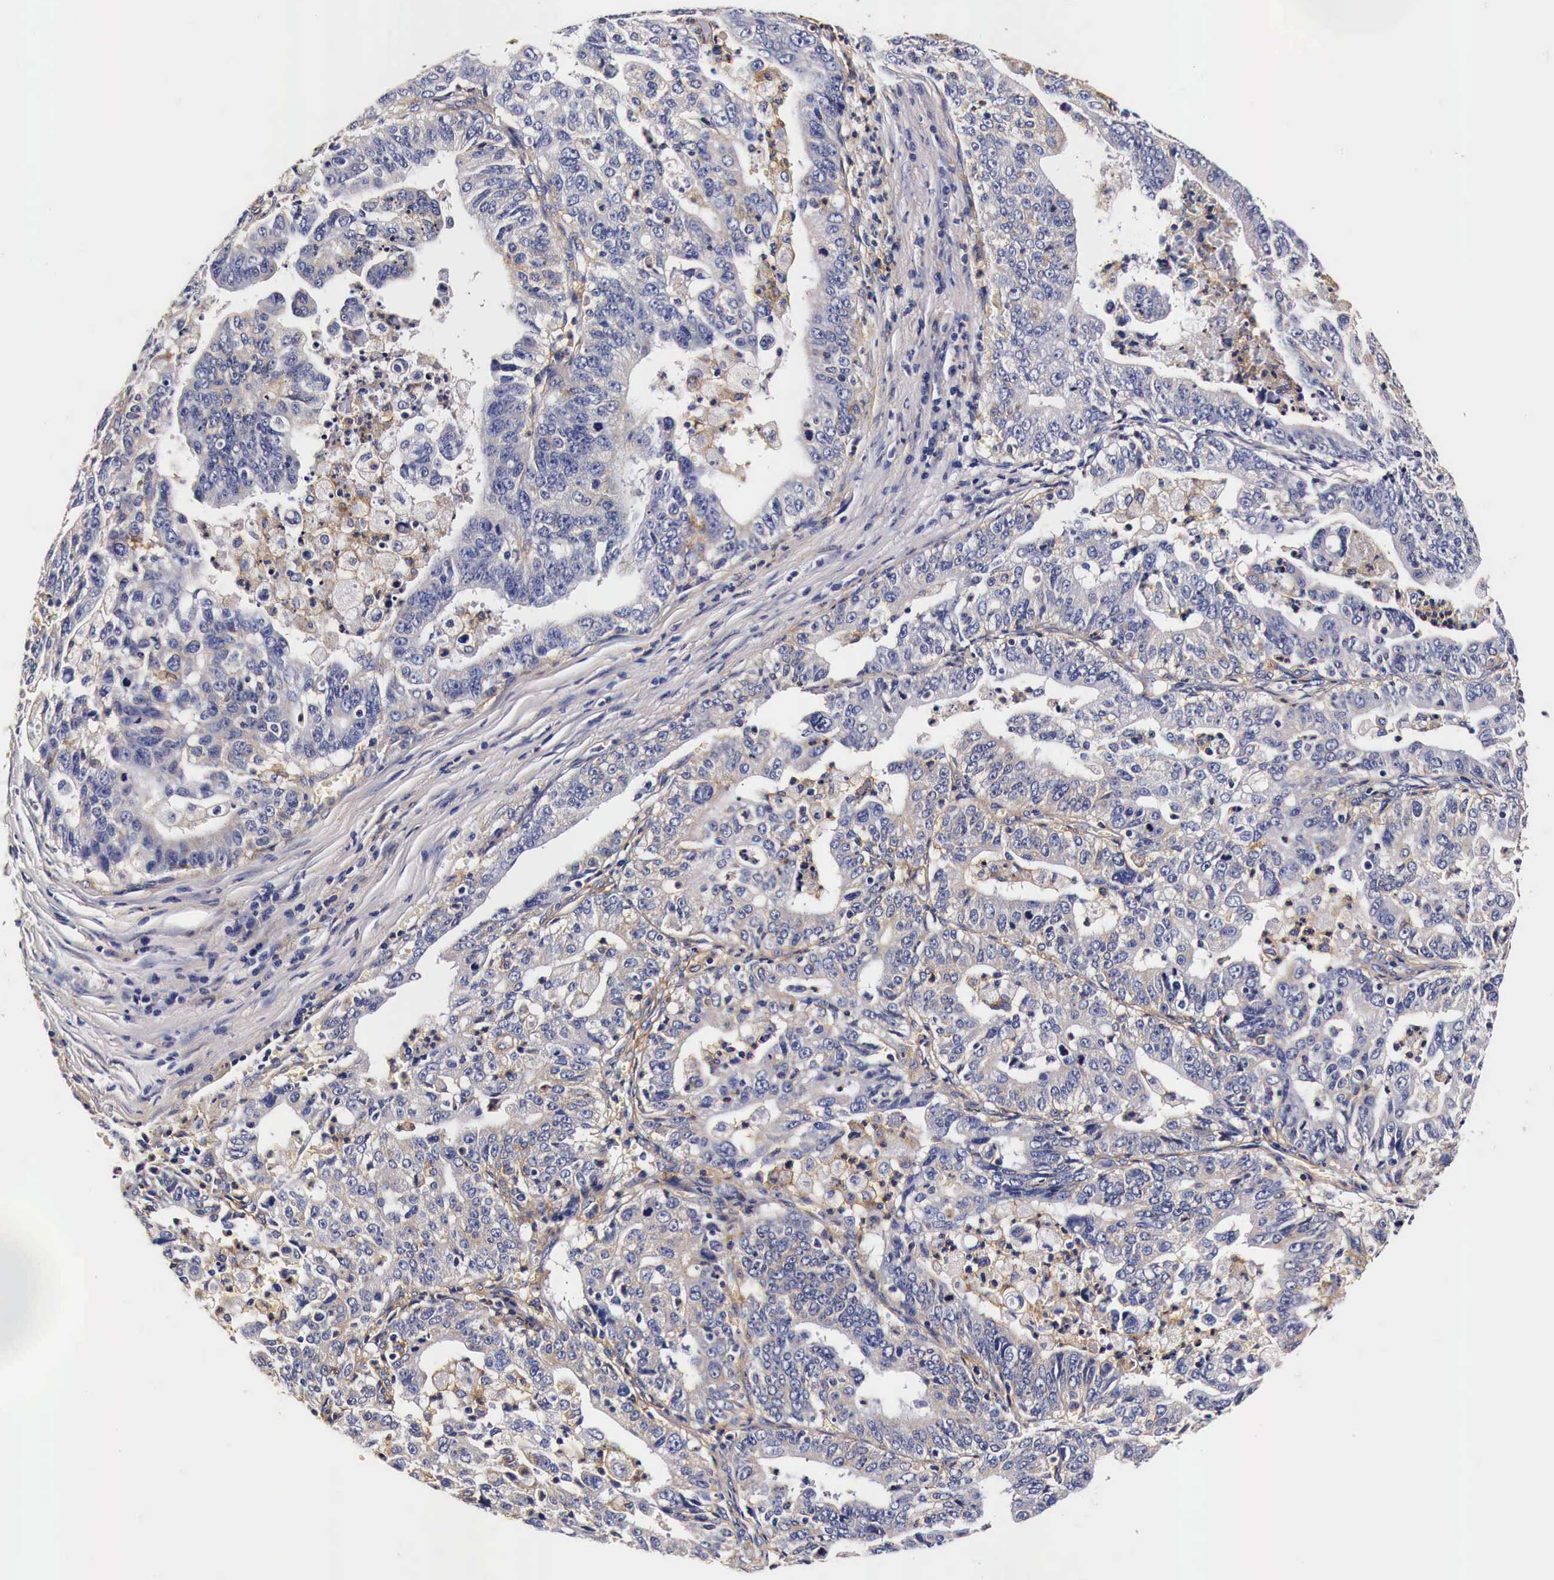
{"staining": {"intensity": "negative", "quantity": "none", "location": "none"}, "tissue": "stomach cancer", "cell_type": "Tumor cells", "image_type": "cancer", "snomed": [{"axis": "morphology", "description": "Adenocarcinoma, NOS"}, {"axis": "topography", "description": "Stomach, upper"}], "caption": "Stomach adenocarcinoma was stained to show a protein in brown. There is no significant expression in tumor cells. The staining is performed using DAB brown chromogen with nuclei counter-stained in using hematoxylin.", "gene": "RP2", "patient": {"sex": "female", "age": 50}}